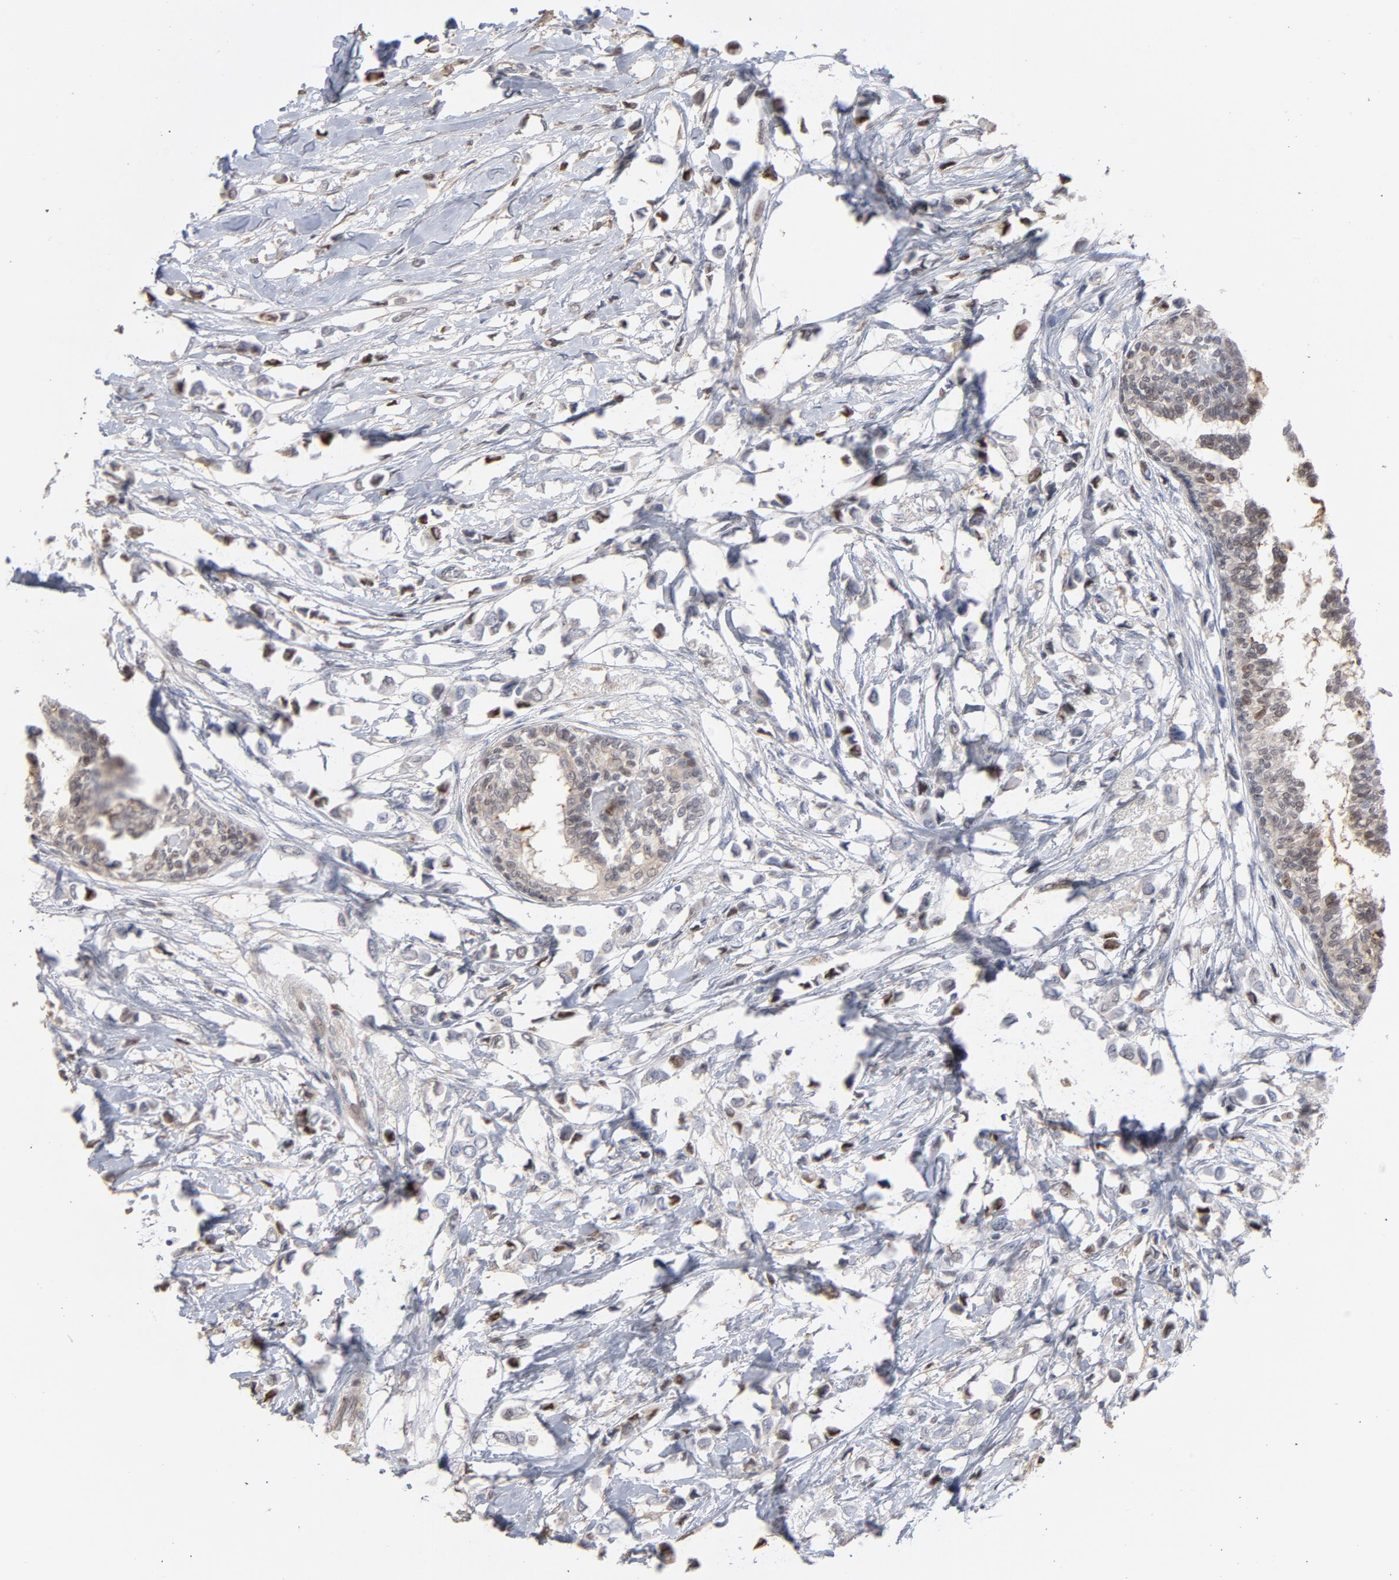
{"staining": {"intensity": "moderate", "quantity": "25%-75%", "location": "cytoplasmic/membranous,nuclear"}, "tissue": "breast cancer", "cell_type": "Tumor cells", "image_type": "cancer", "snomed": [{"axis": "morphology", "description": "Lobular carcinoma"}, {"axis": "topography", "description": "Breast"}], "caption": "IHC (DAB (3,3'-diaminobenzidine)) staining of lobular carcinoma (breast) exhibits moderate cytoplasmic/membranous and nuclear protein staining in about 25%-75% of tumor cells.", "gene": "PNMA1", "patient": {"sex": "female", "age": 51}}